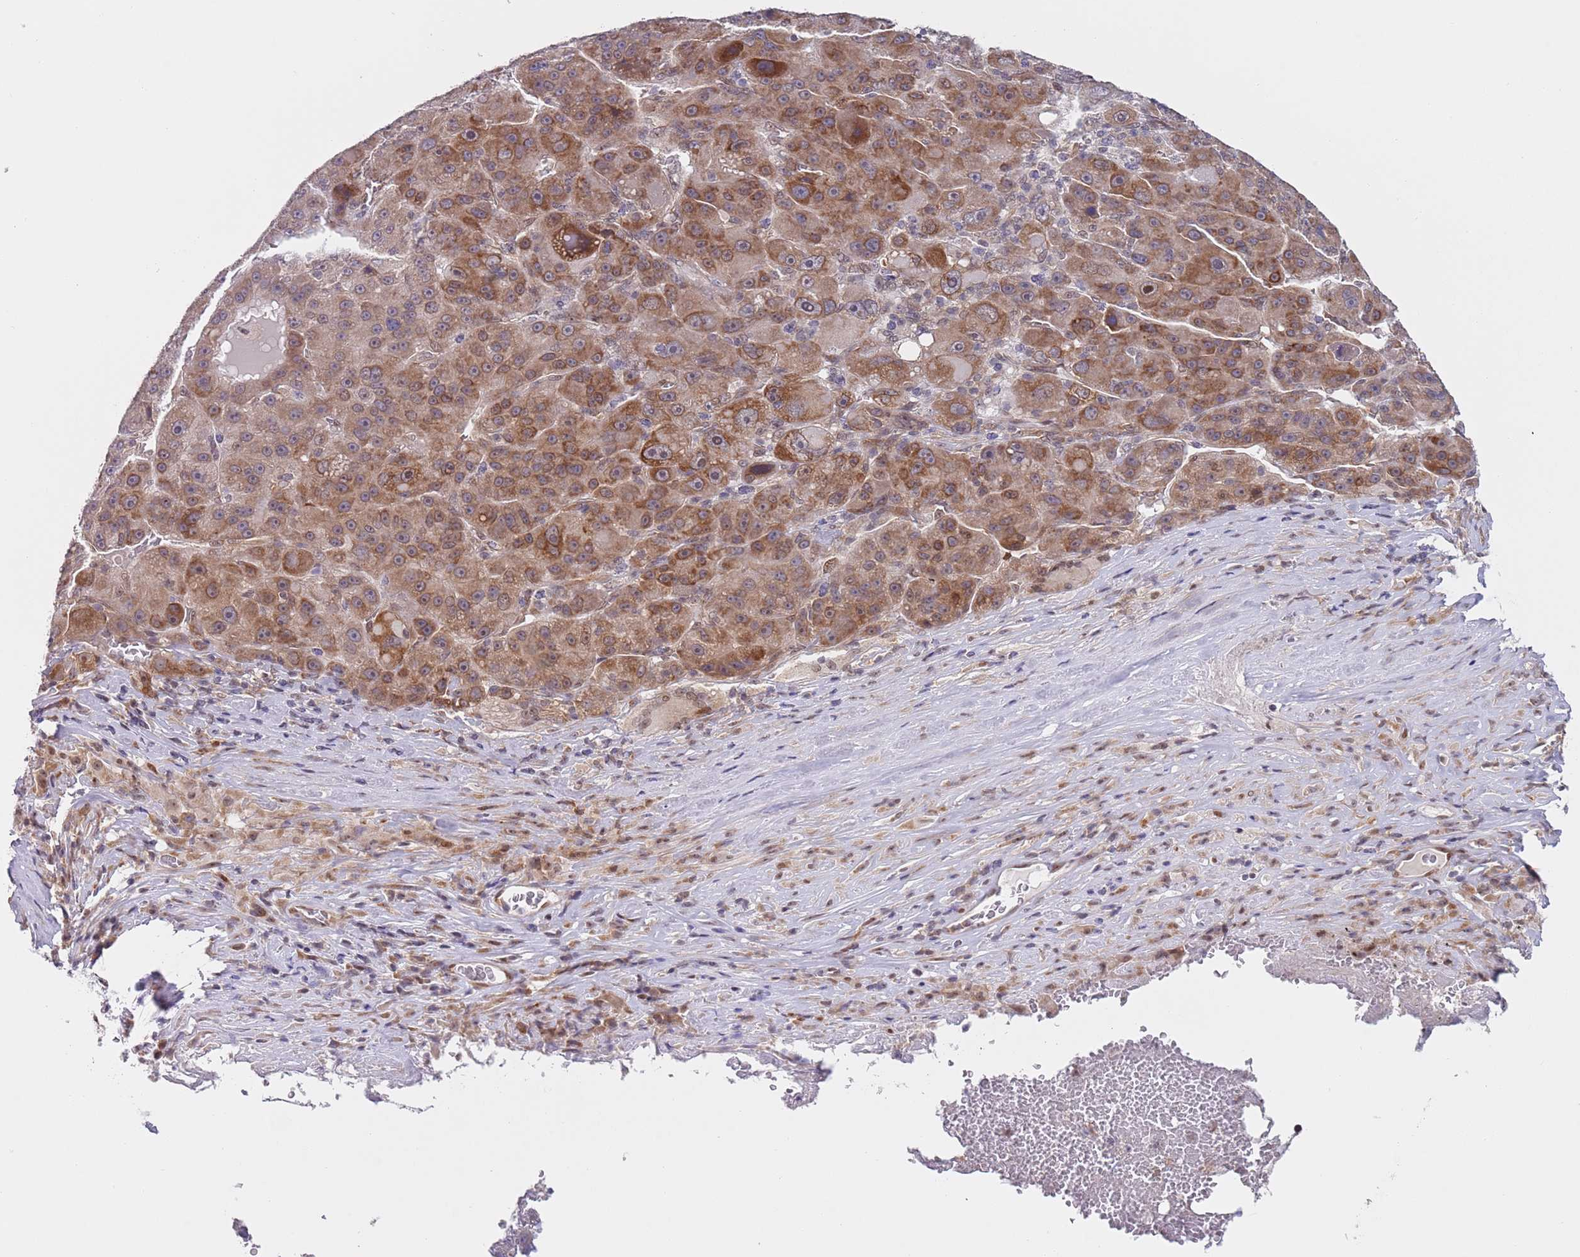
{"staining": {"intensity": "moderate", "quantity": "25%-75%", "location": "cytoplasmic/membranous"}, "tissue": "liver cancer", "cell_type": "Tumor cells", "image_type": "cancer", "snomed": [{"axis": "morphology", "description": "Carcinoma, Hepatocellular, NOS"}, {"axis": "topography", "description": "Liver"}], "caption": "Protein expression analysis of human liver cancer (hepatocellular carcinoma) reveals moderate cytoplasmic/membranous staining in approximately 25%-75% of tumor cells.", "gene": "SLC25A32", "patient": {"sex": "male", "age": 76}}